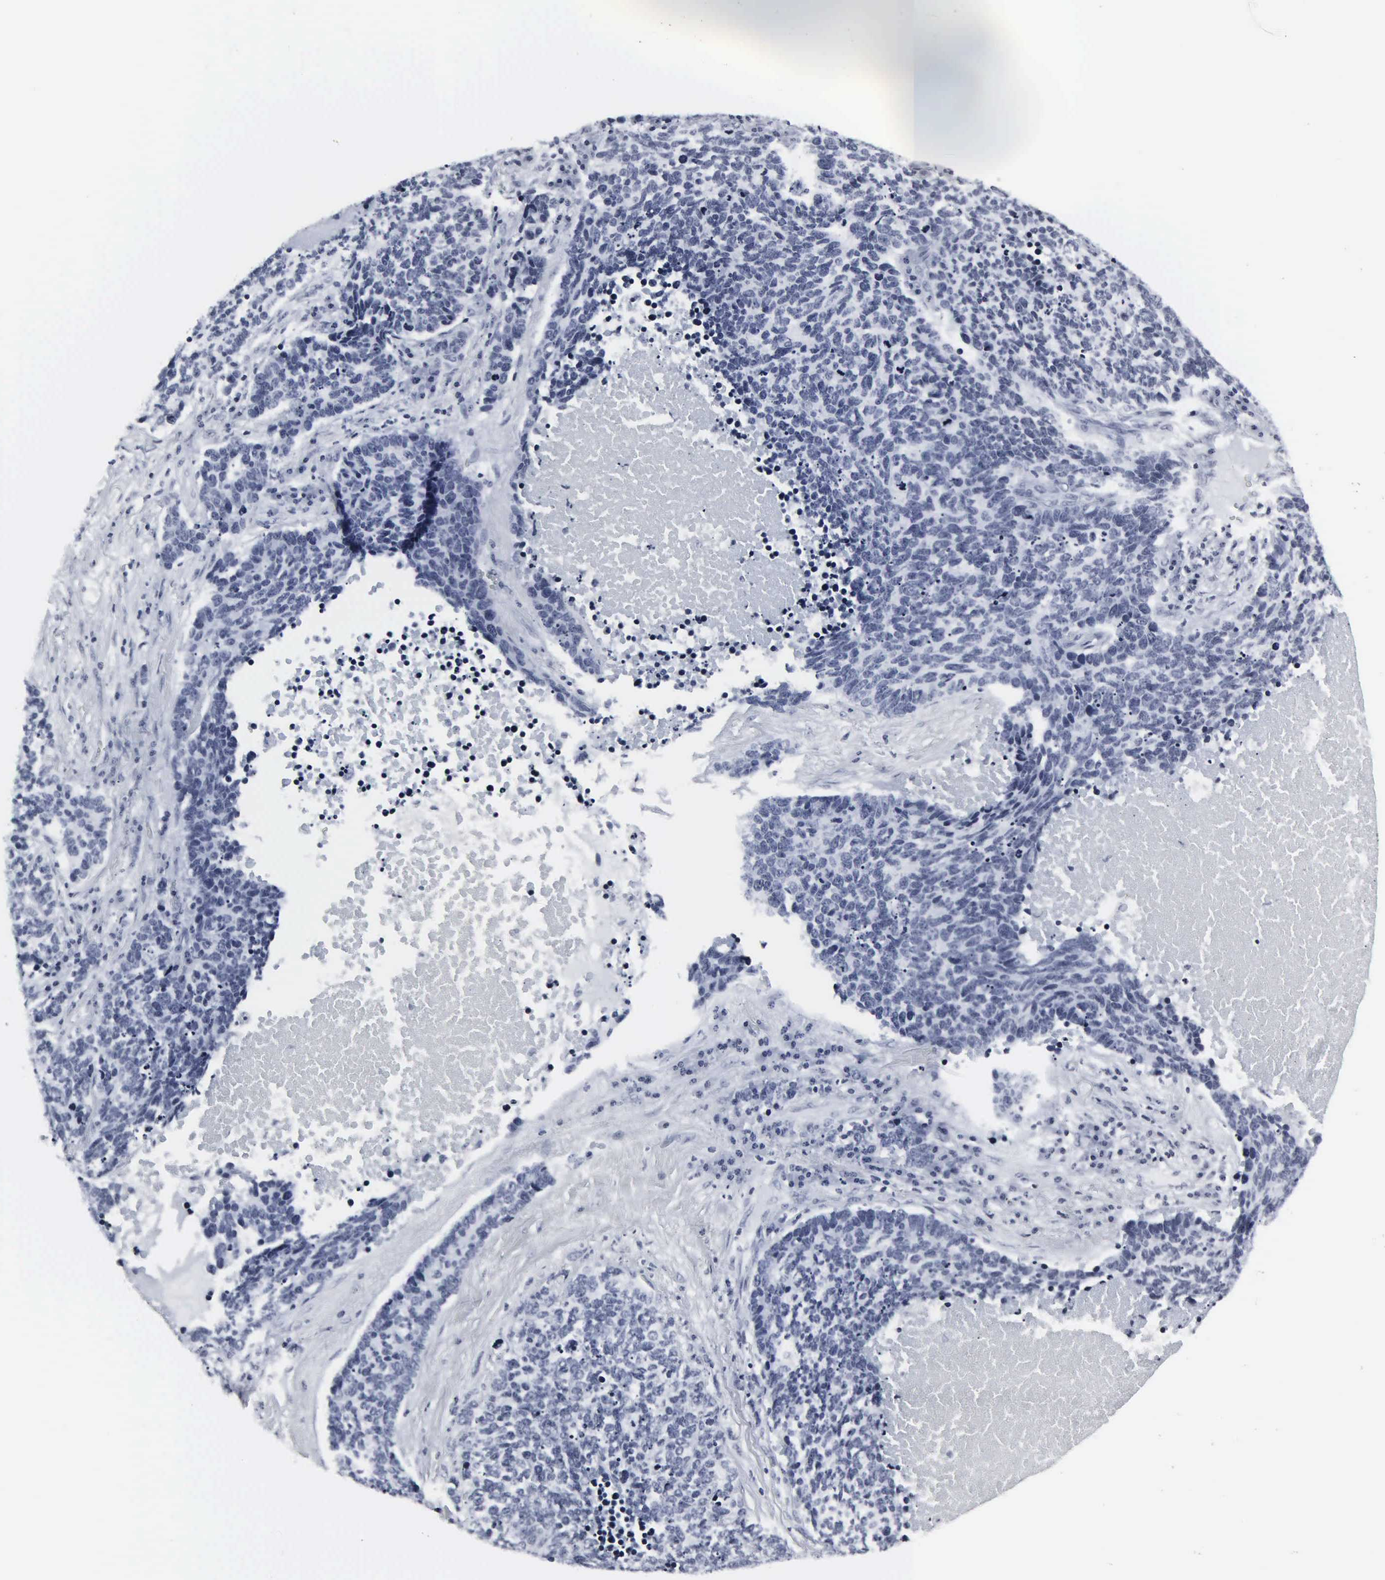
{"staining": {"intensity": "negative", "quantity": "none", "location": "none"}, "tissue": "lung cancer", "cell_type": "Tumor cells", "image_type": "cancer", "snomed": [{"axis": "morphology", "description": "Neoplasm, malignant, NOS"}, {"axis": "topography", "description": "Lung"}], "caption": "Immunohistochemical staining of human lung malignant neoplasm shows no significant staining in tumor cells.", "gene": "DGCR2", "patient": {"sex": "female", "age": 75}}